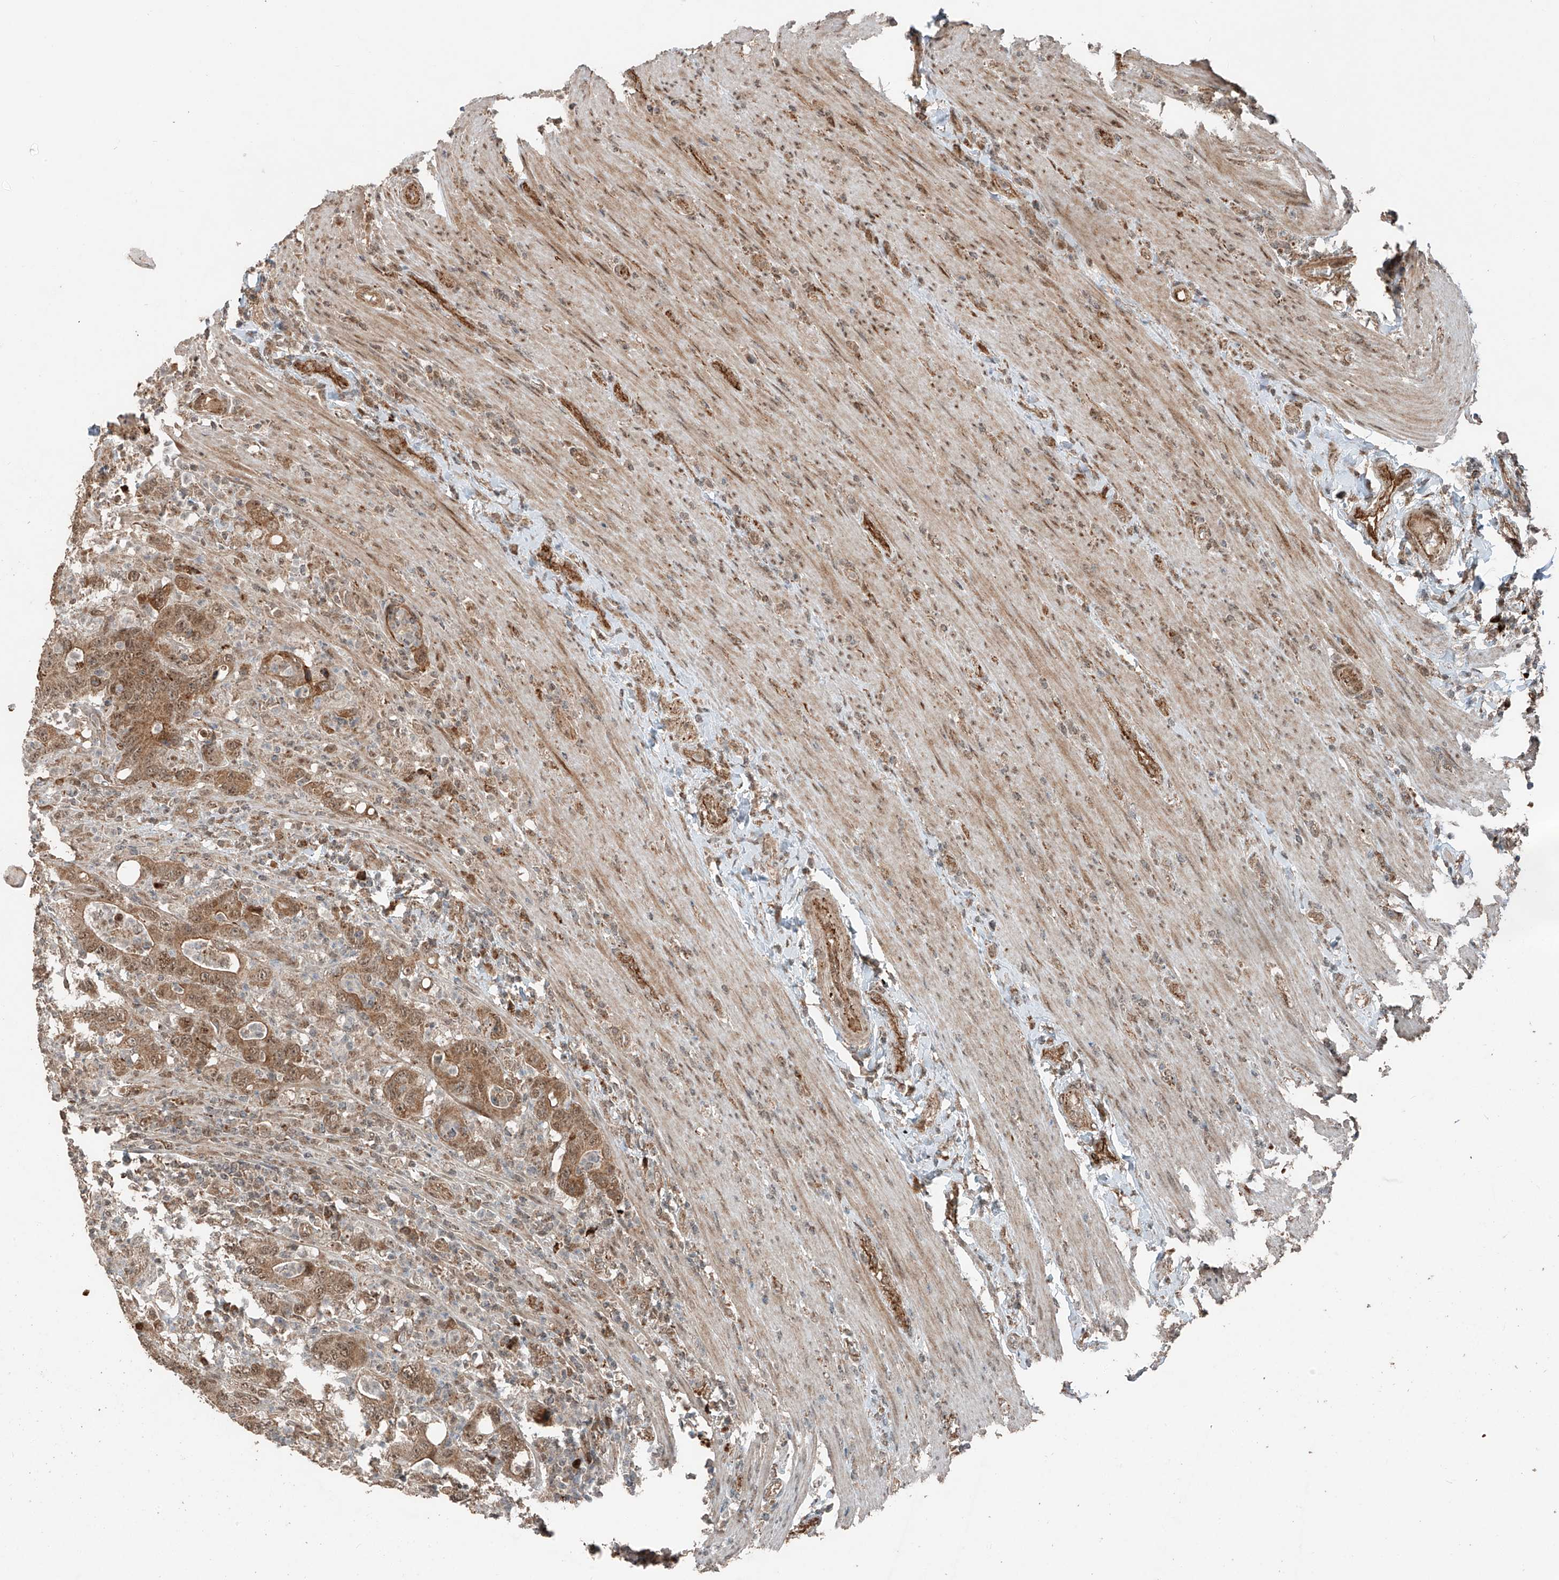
{"staining": {"intensity": "moderate", "quantity": ">75%", "location": "cytoplasmic/membranous,nuclear"}, "tissue": "colorectal cancer", "cell_type": "Tumor cells", "image_type": "cancer", "snomed": [{"axis": "morphology", "description": "Adenocarcinoma, NOS"}, {"axis": "topography", "description": "Colon"}], "caption": "A micrograph of human colorectal cancer stained for a protein exhibits moderate cytoplasmic/membranous and nuclear brown staining in tumor cells. (Stains: DAB in brown, nuclei in blue, Microscopy: brightfield microscopy at high magnification).", "gene": "ZNF620", "patient": {"sex": "female", "age": 75}}